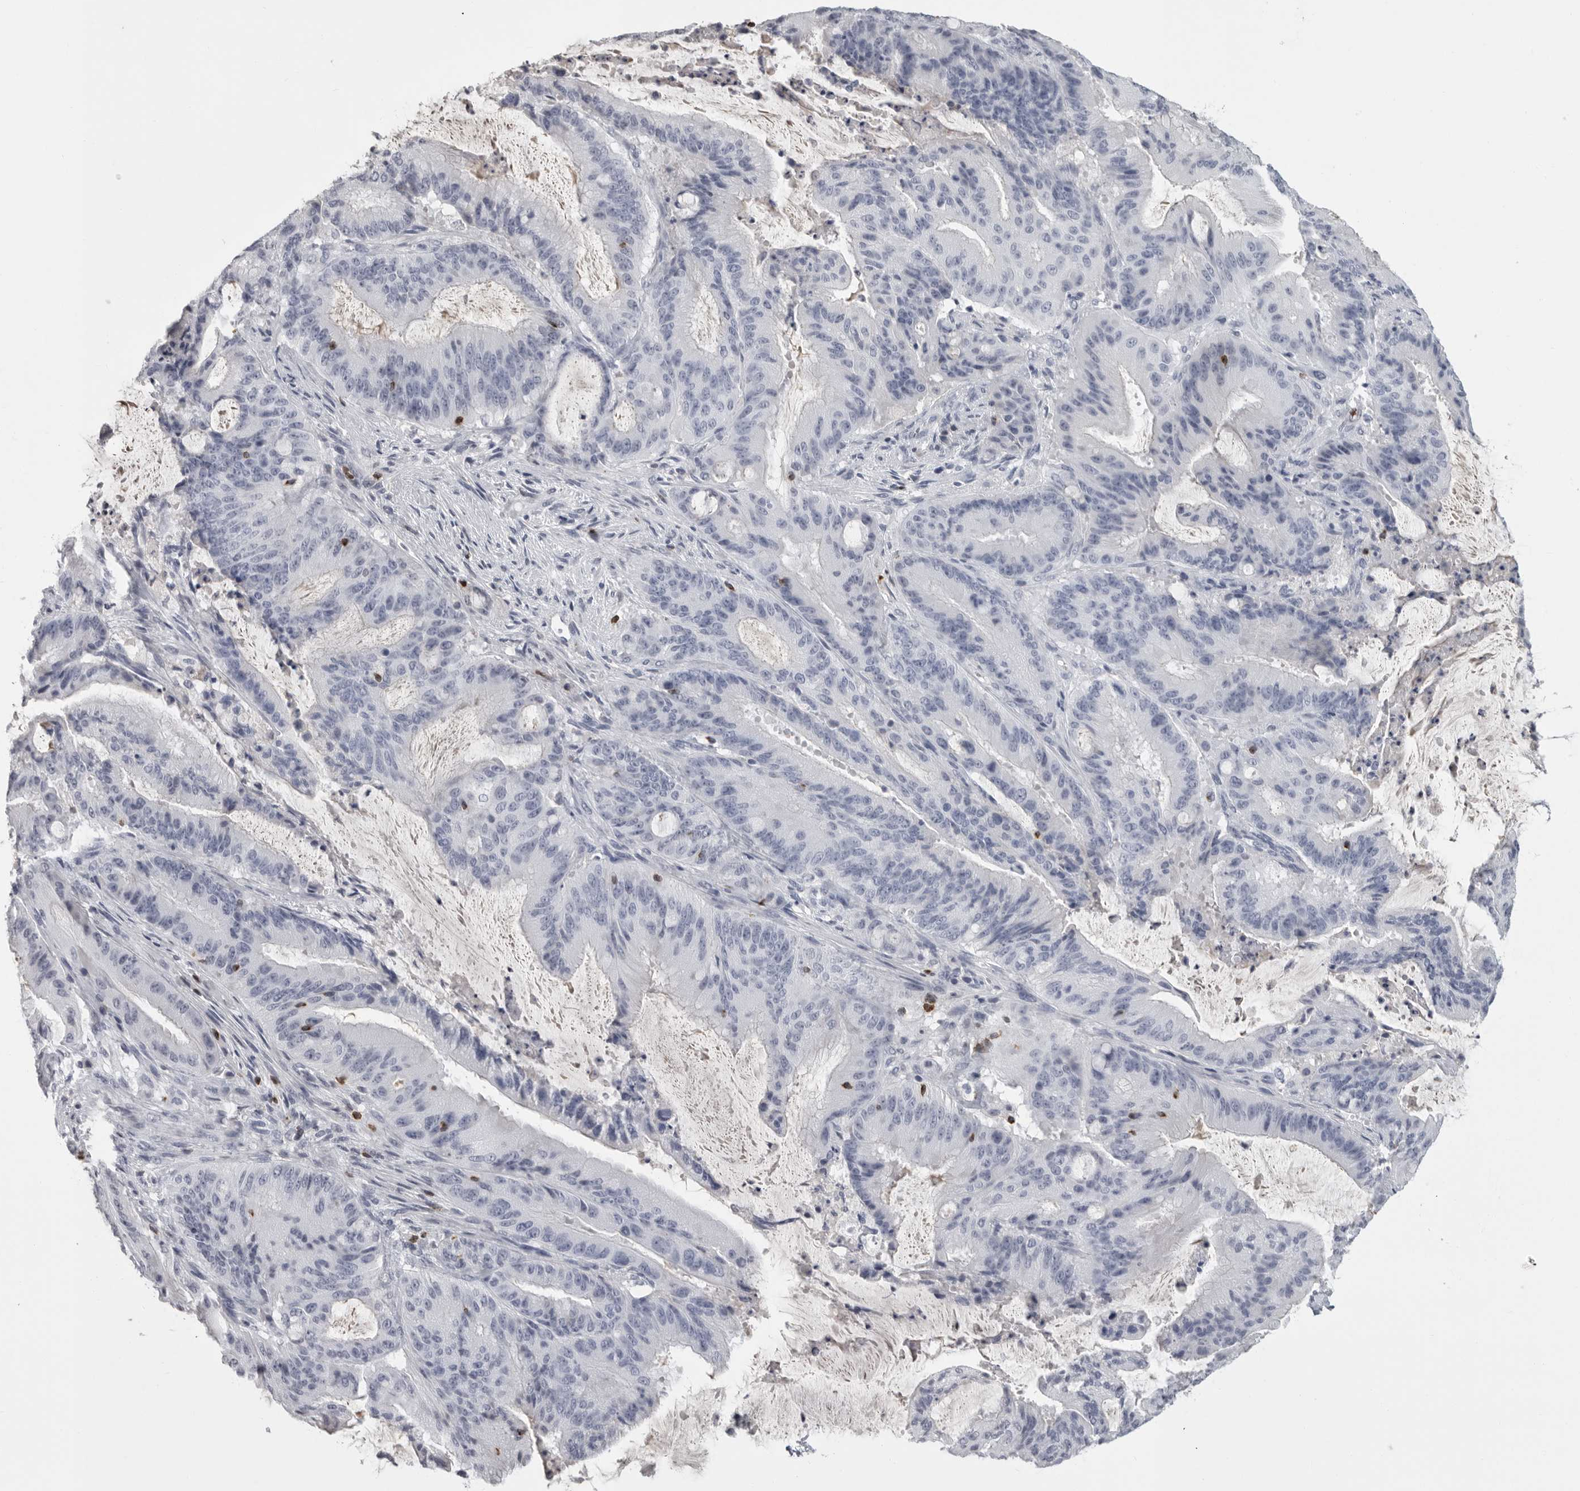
{"staining": {"intensity": "negative", "quantity": "none", "location": "none"}, "tissue": "liver cancer", "cell_type": "Tumor cells", "image_type": "cancer", "snomed": [{"axis": "morphology", "description": "Normal tissue, NOS"}, {"axis": "morphology", "description": "Cholangiocarcinoma"}, {"axis": "topography", "description": "Liver"}, {"axis": "topography", "description": "Peripheral nerve tissue"}], "caption": "A high-resolution histopathology image shows IHC staining of liver cholangiocarcinoma, which demonstrates no significant expression in tumor cells. Nuclei are stained in blue.", "gene": "GNLY", "patient": {"sex": "female", "age": 73}}